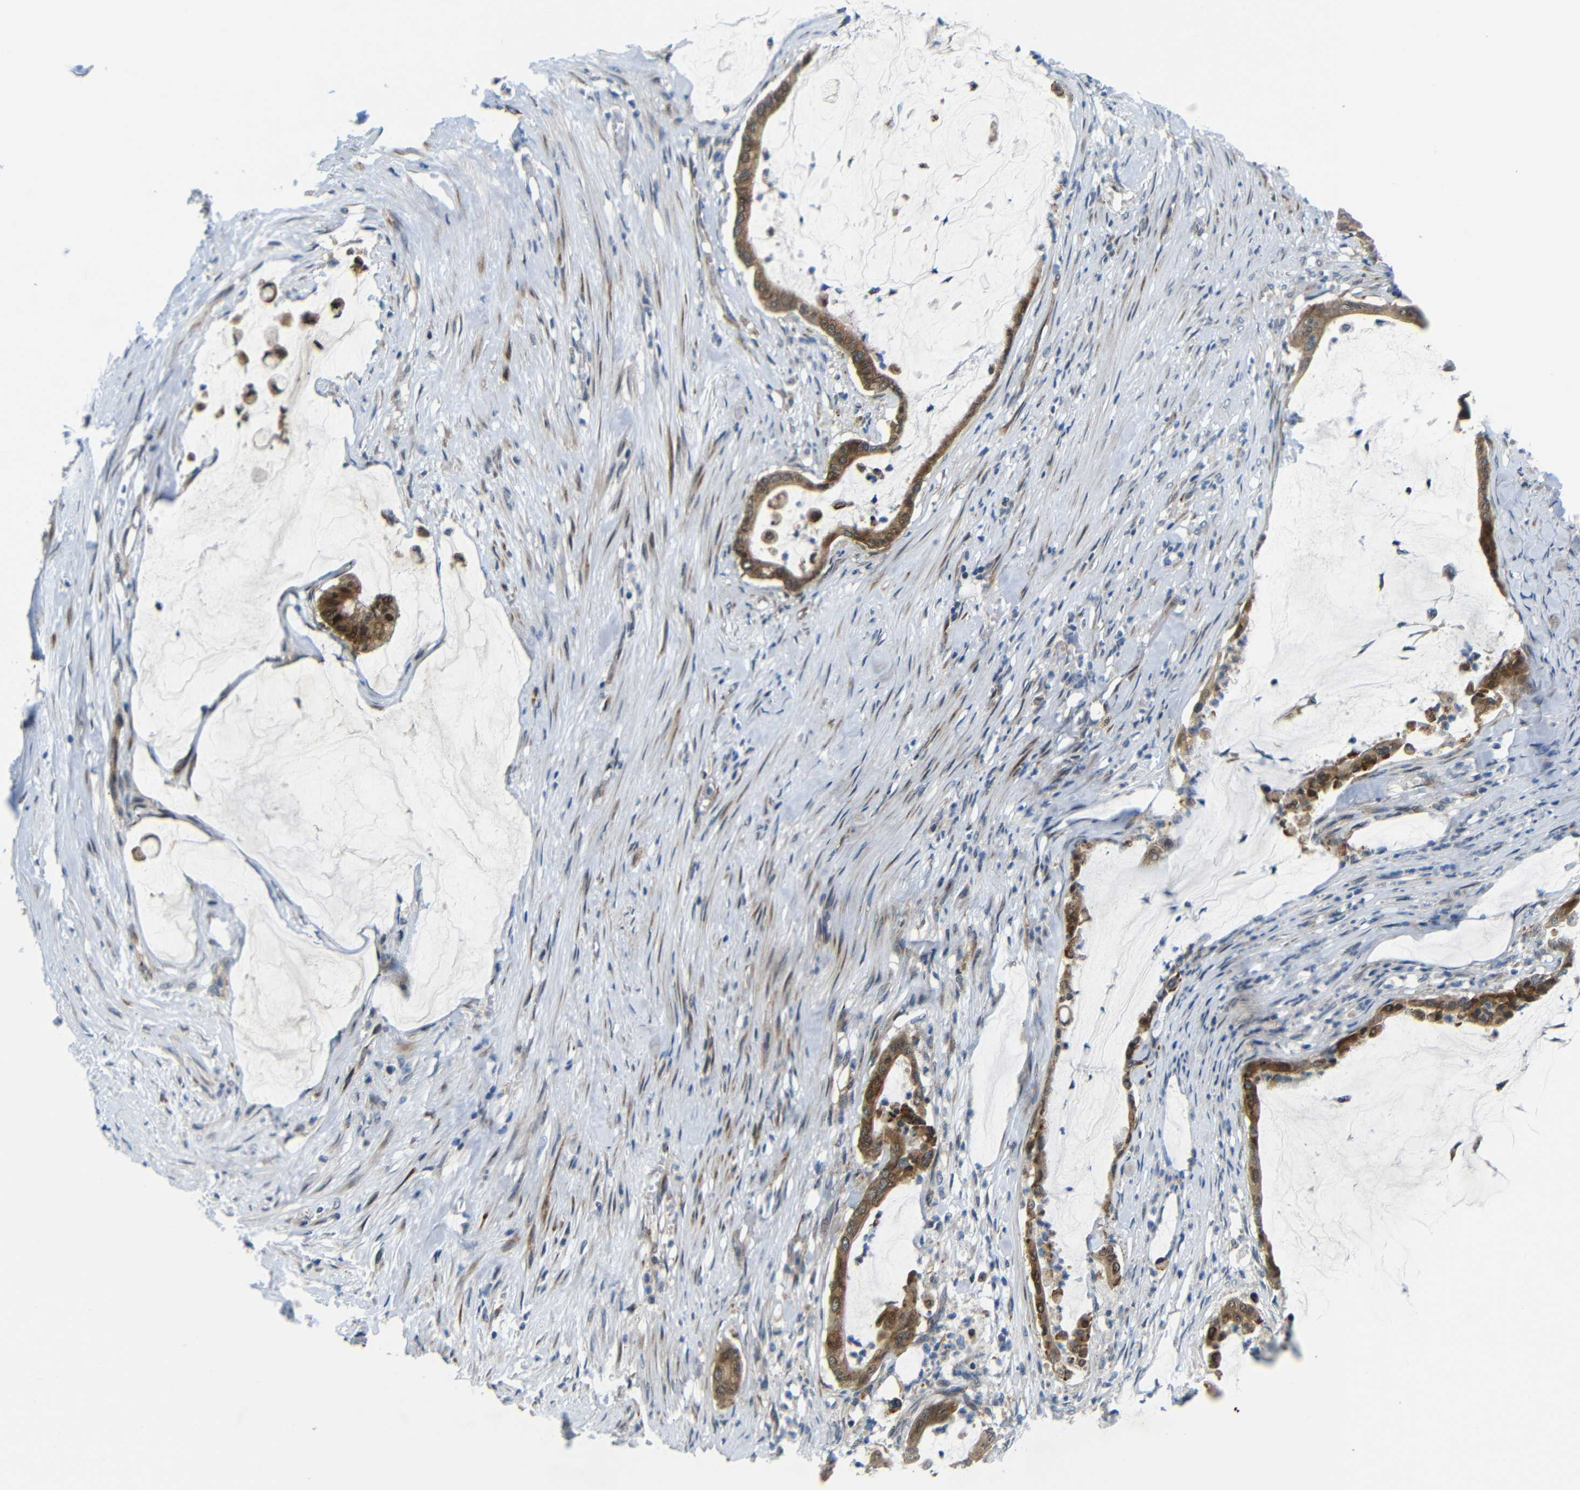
{"staining": {"intensity": "moderate", "quantity": ">75%", "location": "cytoplasmic/membranous"}, "tissue": "pancreatic cancer", "cell_type": "Tumor cells", "image_type": "cancer", "snomed": [{"axis": "morphology", "description": "Adenocarcinoma, NOS"}, {"axis": "topography", "description": "Pancreas"}], "caption": "Immunohistochemical staining of pancreatic cancer shows medium levels of moderate cytoplasmic/membranous positivity in approximately >75% of tumor cells.", "gene": "SYDE1", "patient": {"sex": "male", "age": 41}}